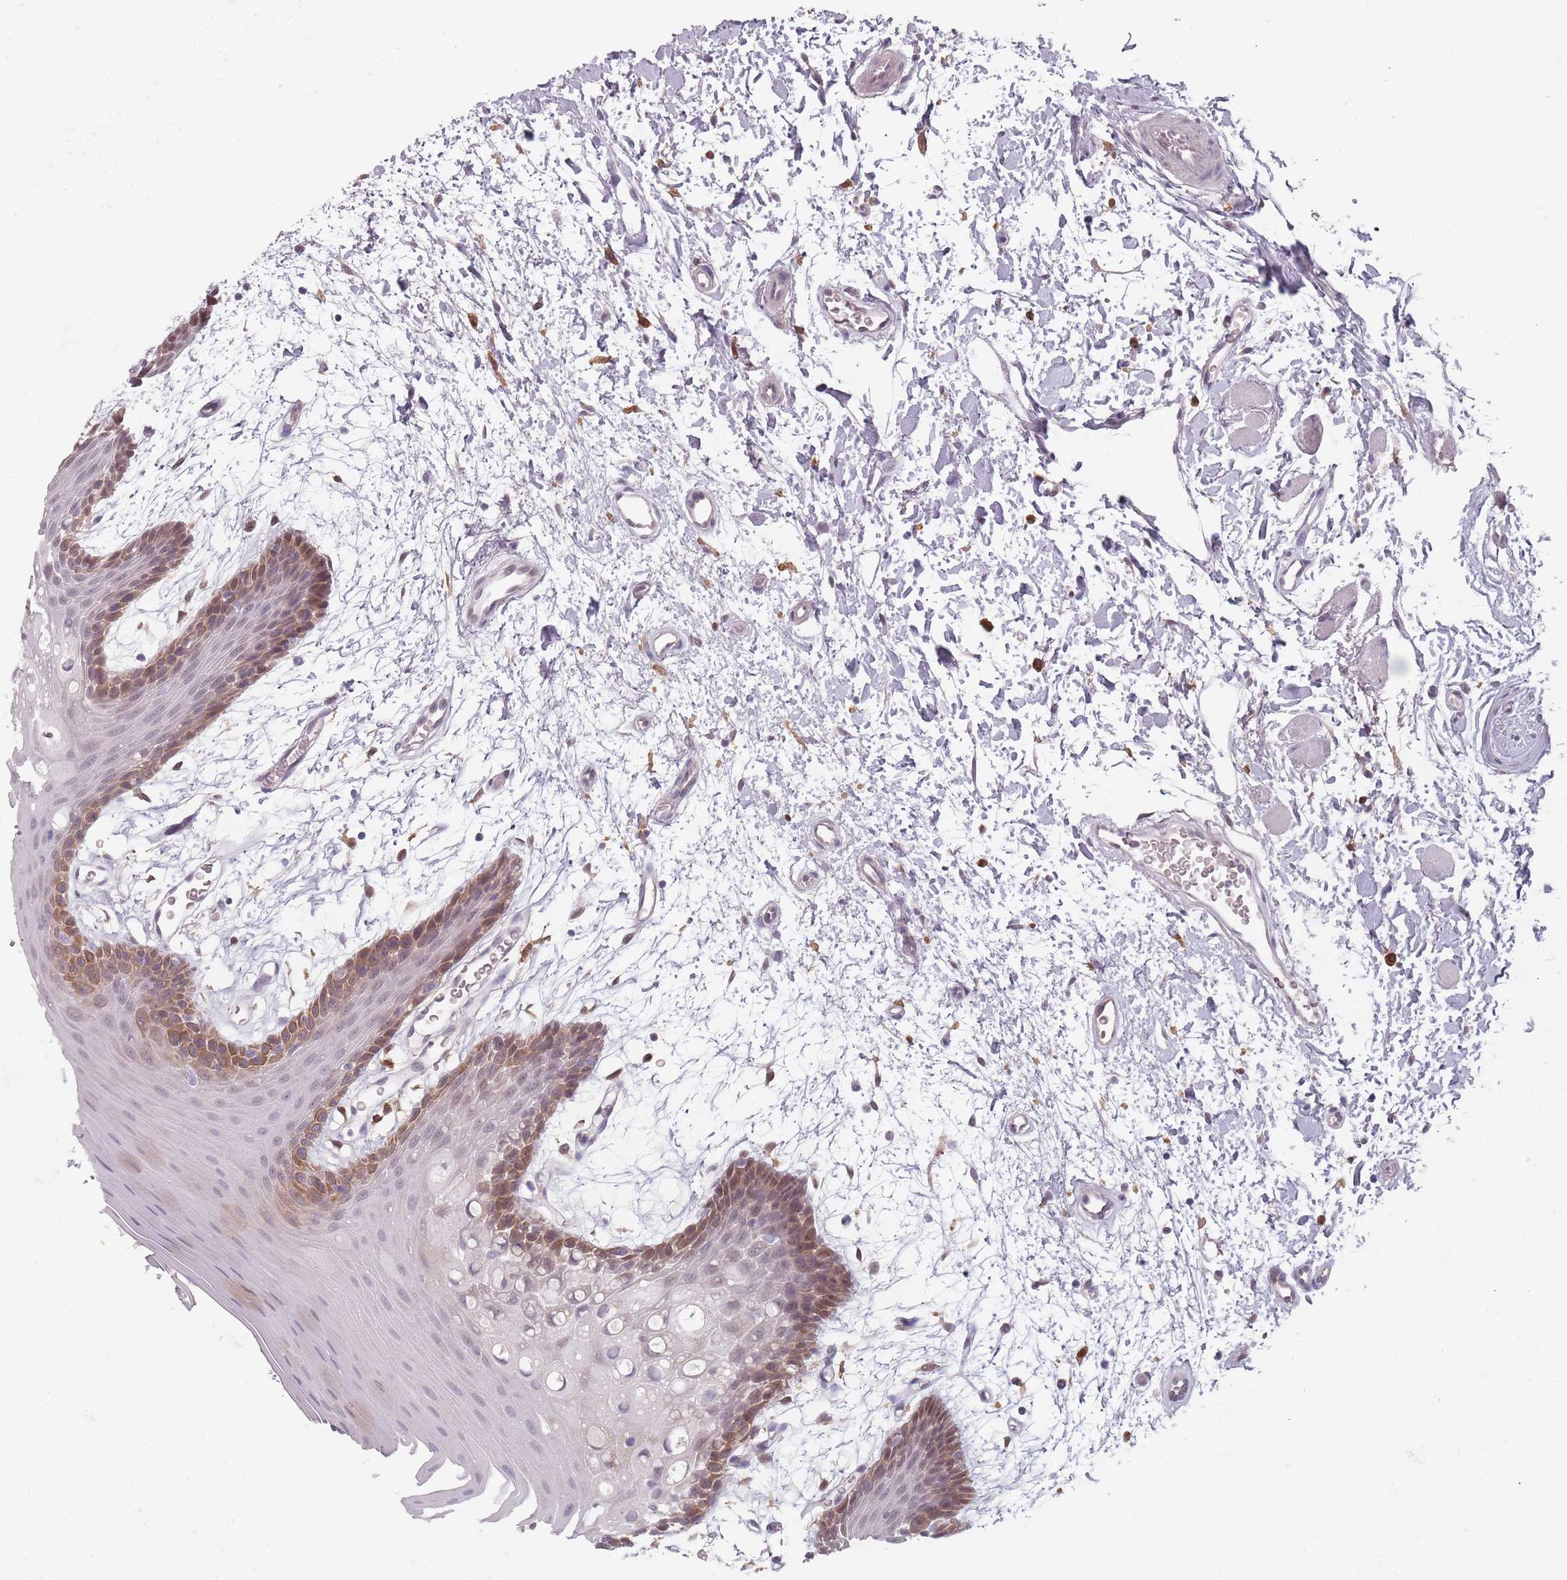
{"staining": {"intensity": "moderate", "quantity": "25%-75%", "location": "cytoplasmic/membranous"}, "tissue": "oral mucosa", "cell_type": "Squamous epithelial cells", "image_type": "normal", "snomed": [{"axis": "morphology", "description": "Normal tissue, NOS"}, {"axis": "topography", "description": "Skeletal muscle"}, {"axis": "topography", "description": "Oral tissue"}, {"axis": "topography", "description": "Salivary gland"}, {"axis": "topography", "description": "Peripheral nerve tissue"}], "caption": "DAB immunohistochemical staining of benign human oral mucosa shows moderate cytoplasmic/membranous protein positivity in approximately 25%-75% of squamous epithelial cells.", "gene": "NAXE", "patient": {"sex": "male", "age": 54}}